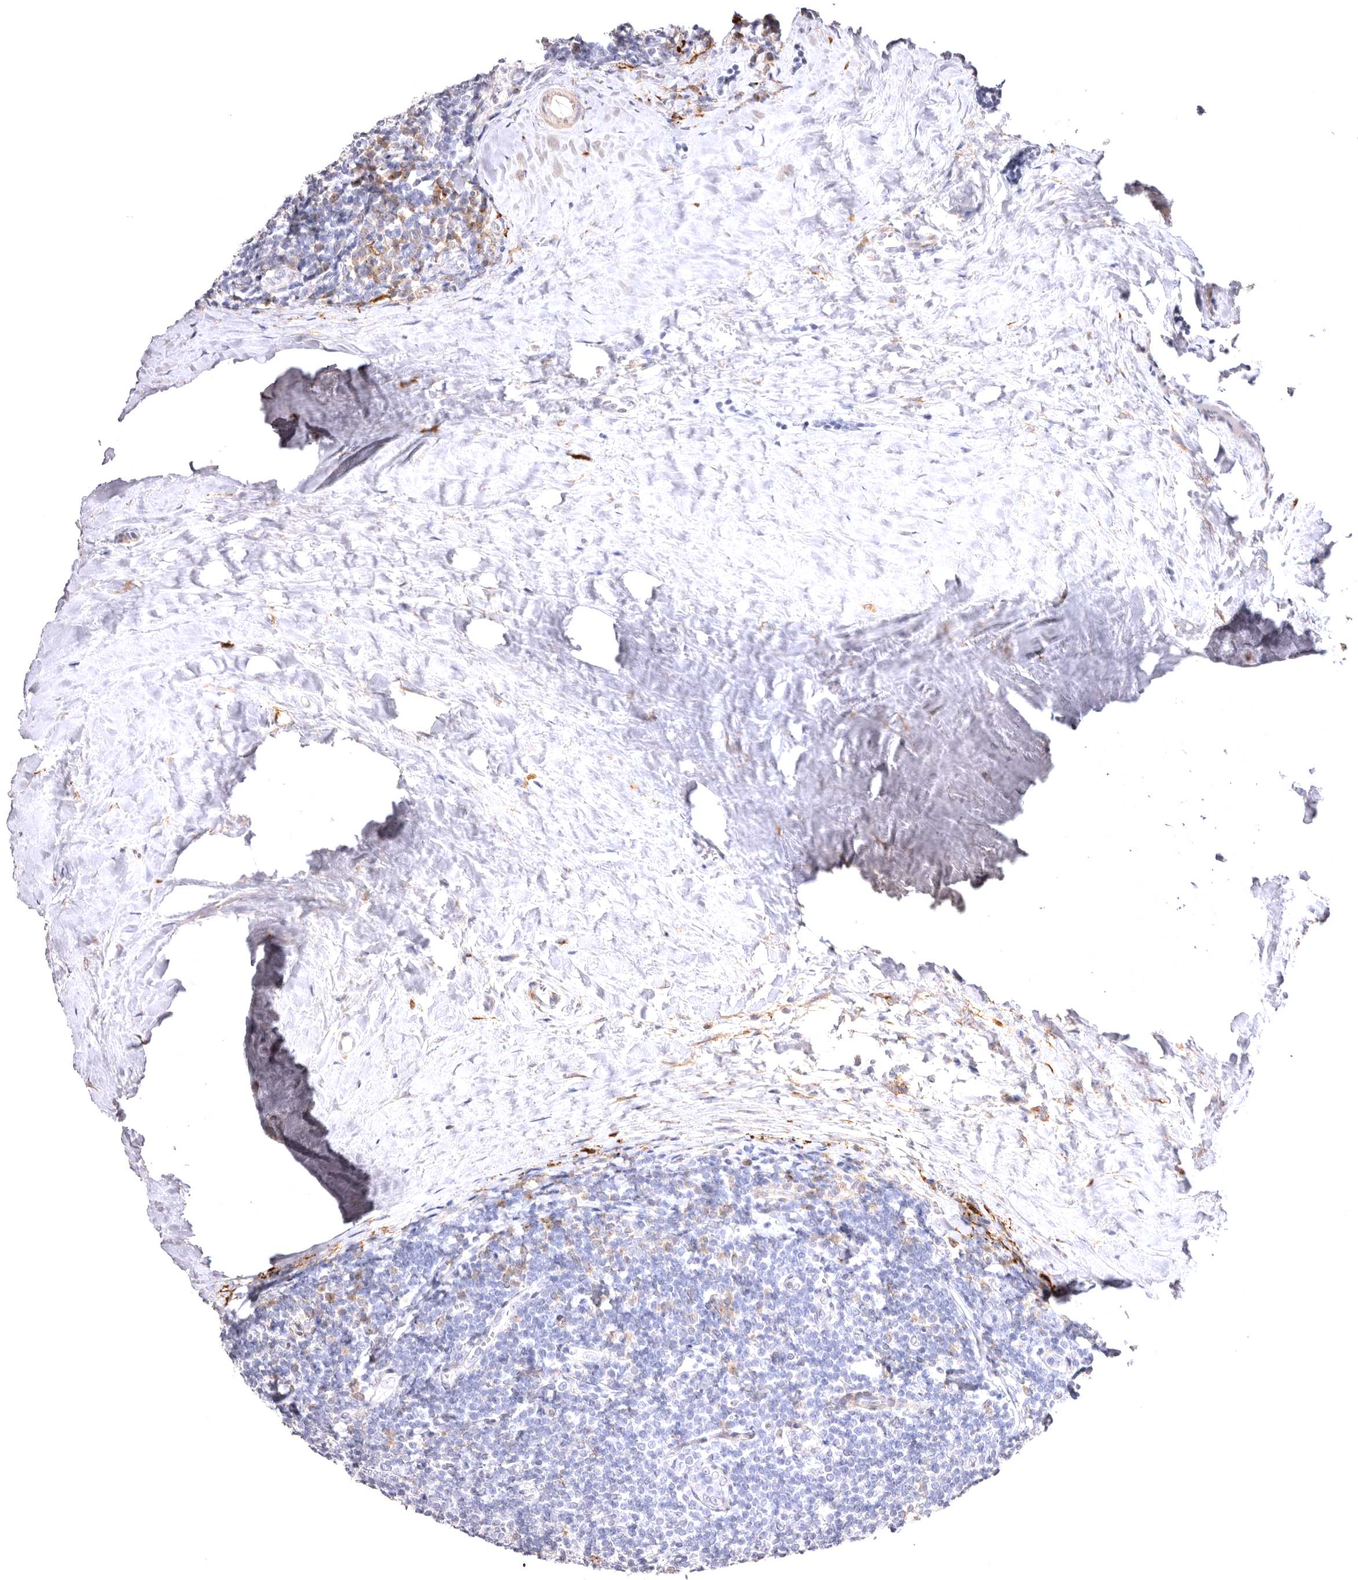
{"staining": {"intensity": "negative", "quantity": "none", "location": "none"}, "tissue": "tonsil", "cell_type": "Germinal center cells", "image_type": "normal", "snomed": [{"axis": "morphology", "description": "Normal tissue, NOS"}, {"axis": "topography", "description": "Tonsil"}], "caption": "An IHC photomicrograph of benign tonsil is shown. There is no staining in germinal center cells of tonsil. (Stains: DAB IHC with hematoxylin counter stain, Microscopy: brightfield microscopy at high magnification).", "gene": "VPS45", "patient": {"sex": "male", "age": 27}}